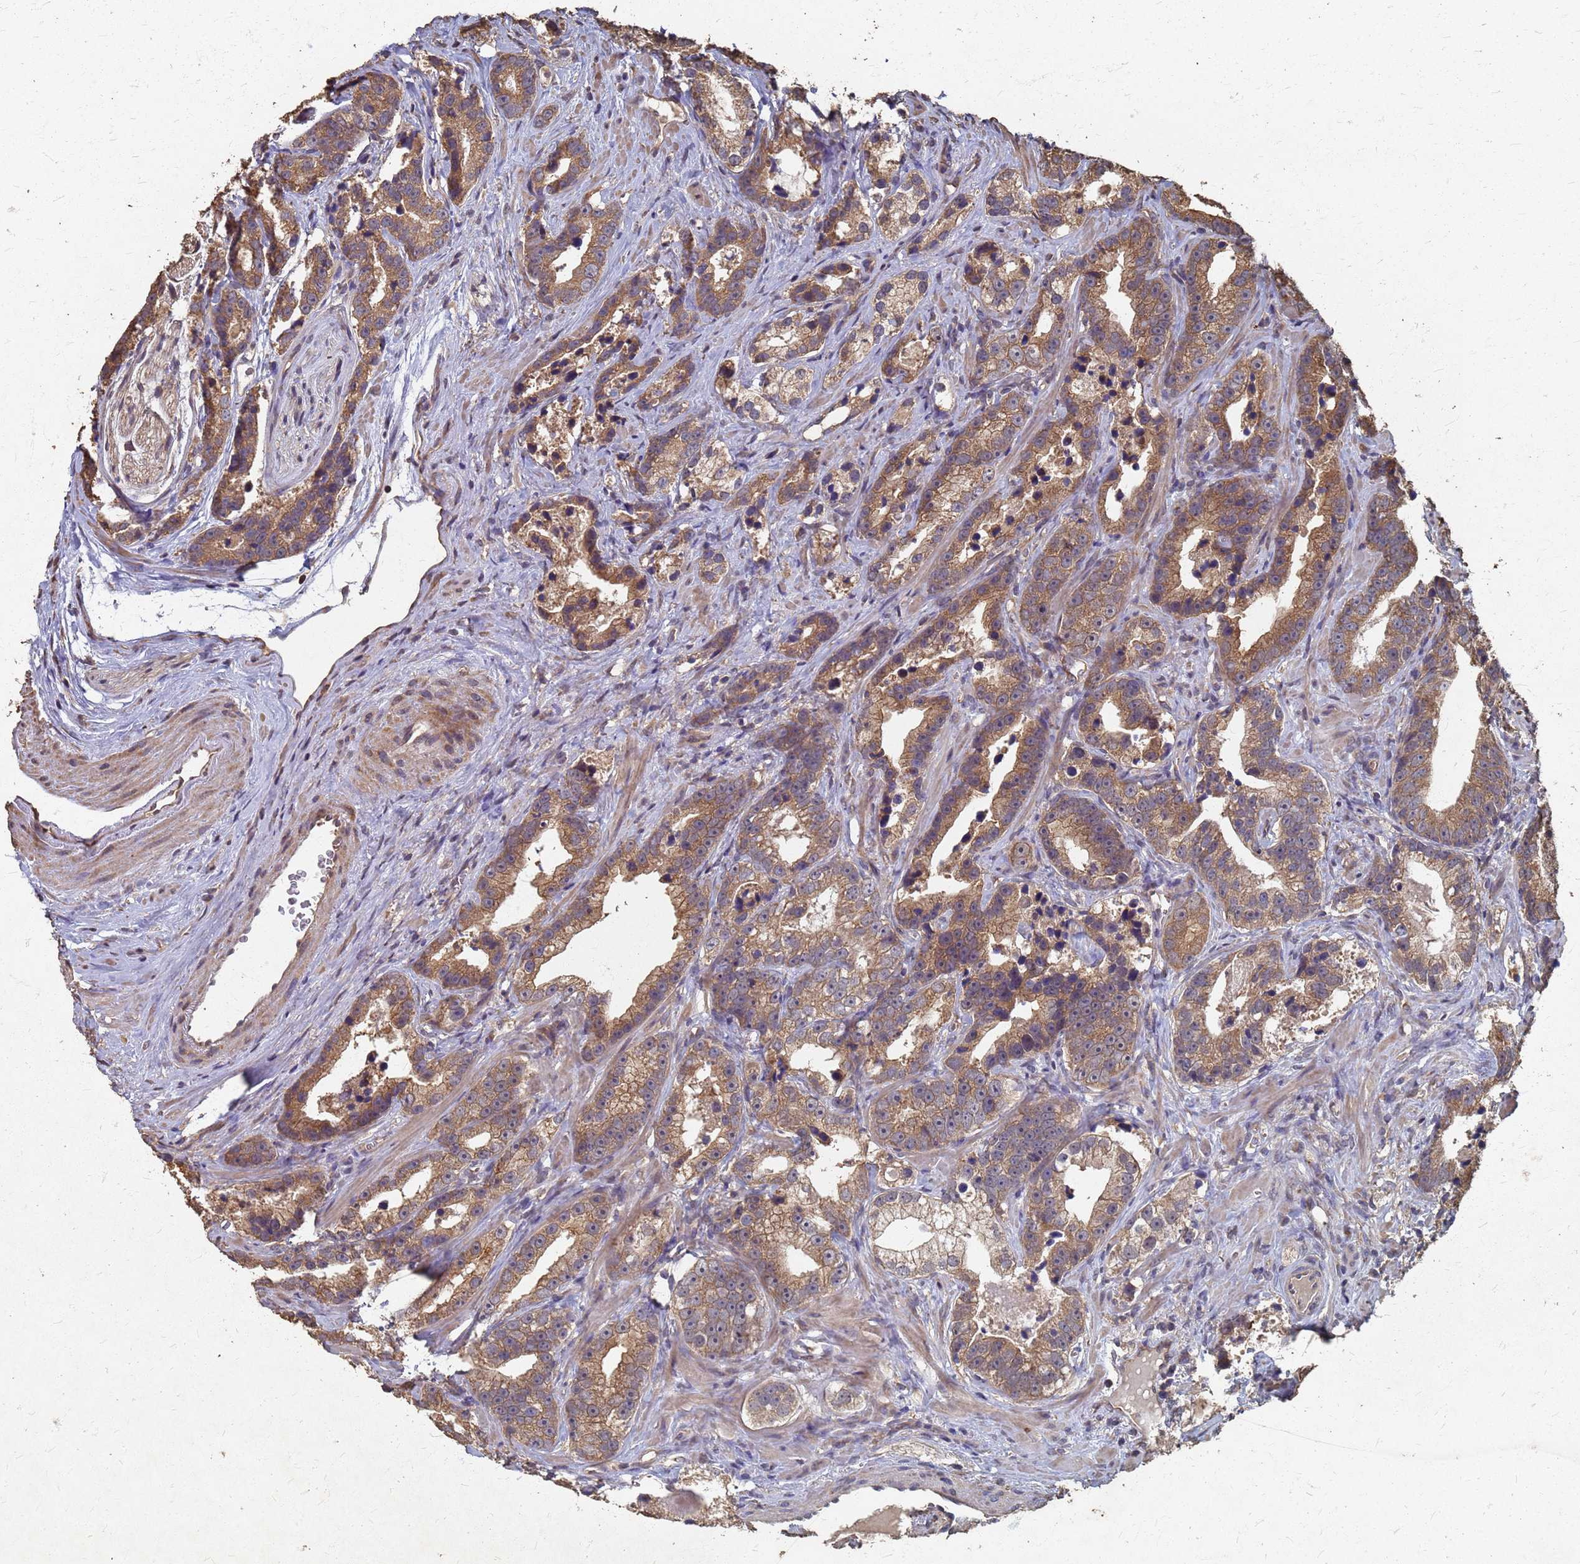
{"staining": {"intensity": "moderate", "quantity": ">75%", "location": "cytoplasmic/membranous"}, "tissue": "prostate cancer", "cell_type": "Tumor cells", "image_type": "cancer", "snomed": [{"axis": "morphology", "description": "Adenocarcinoma, High grade"}, {"axis": "topography", "description": "Prostate"}], "caption": "IHC histopathology image of neoplastic tissue: prostate high-grade adenocarcinoma stained using immunohistochemistry shows medium levels of moderate protein expression localized specifically in the cytoplasmic/membranous of tumor cells, appearing as a cytoplasmic/membranous brown color.", "gene": "DPH5", "patient": {"sex": "male", "age": 62}}